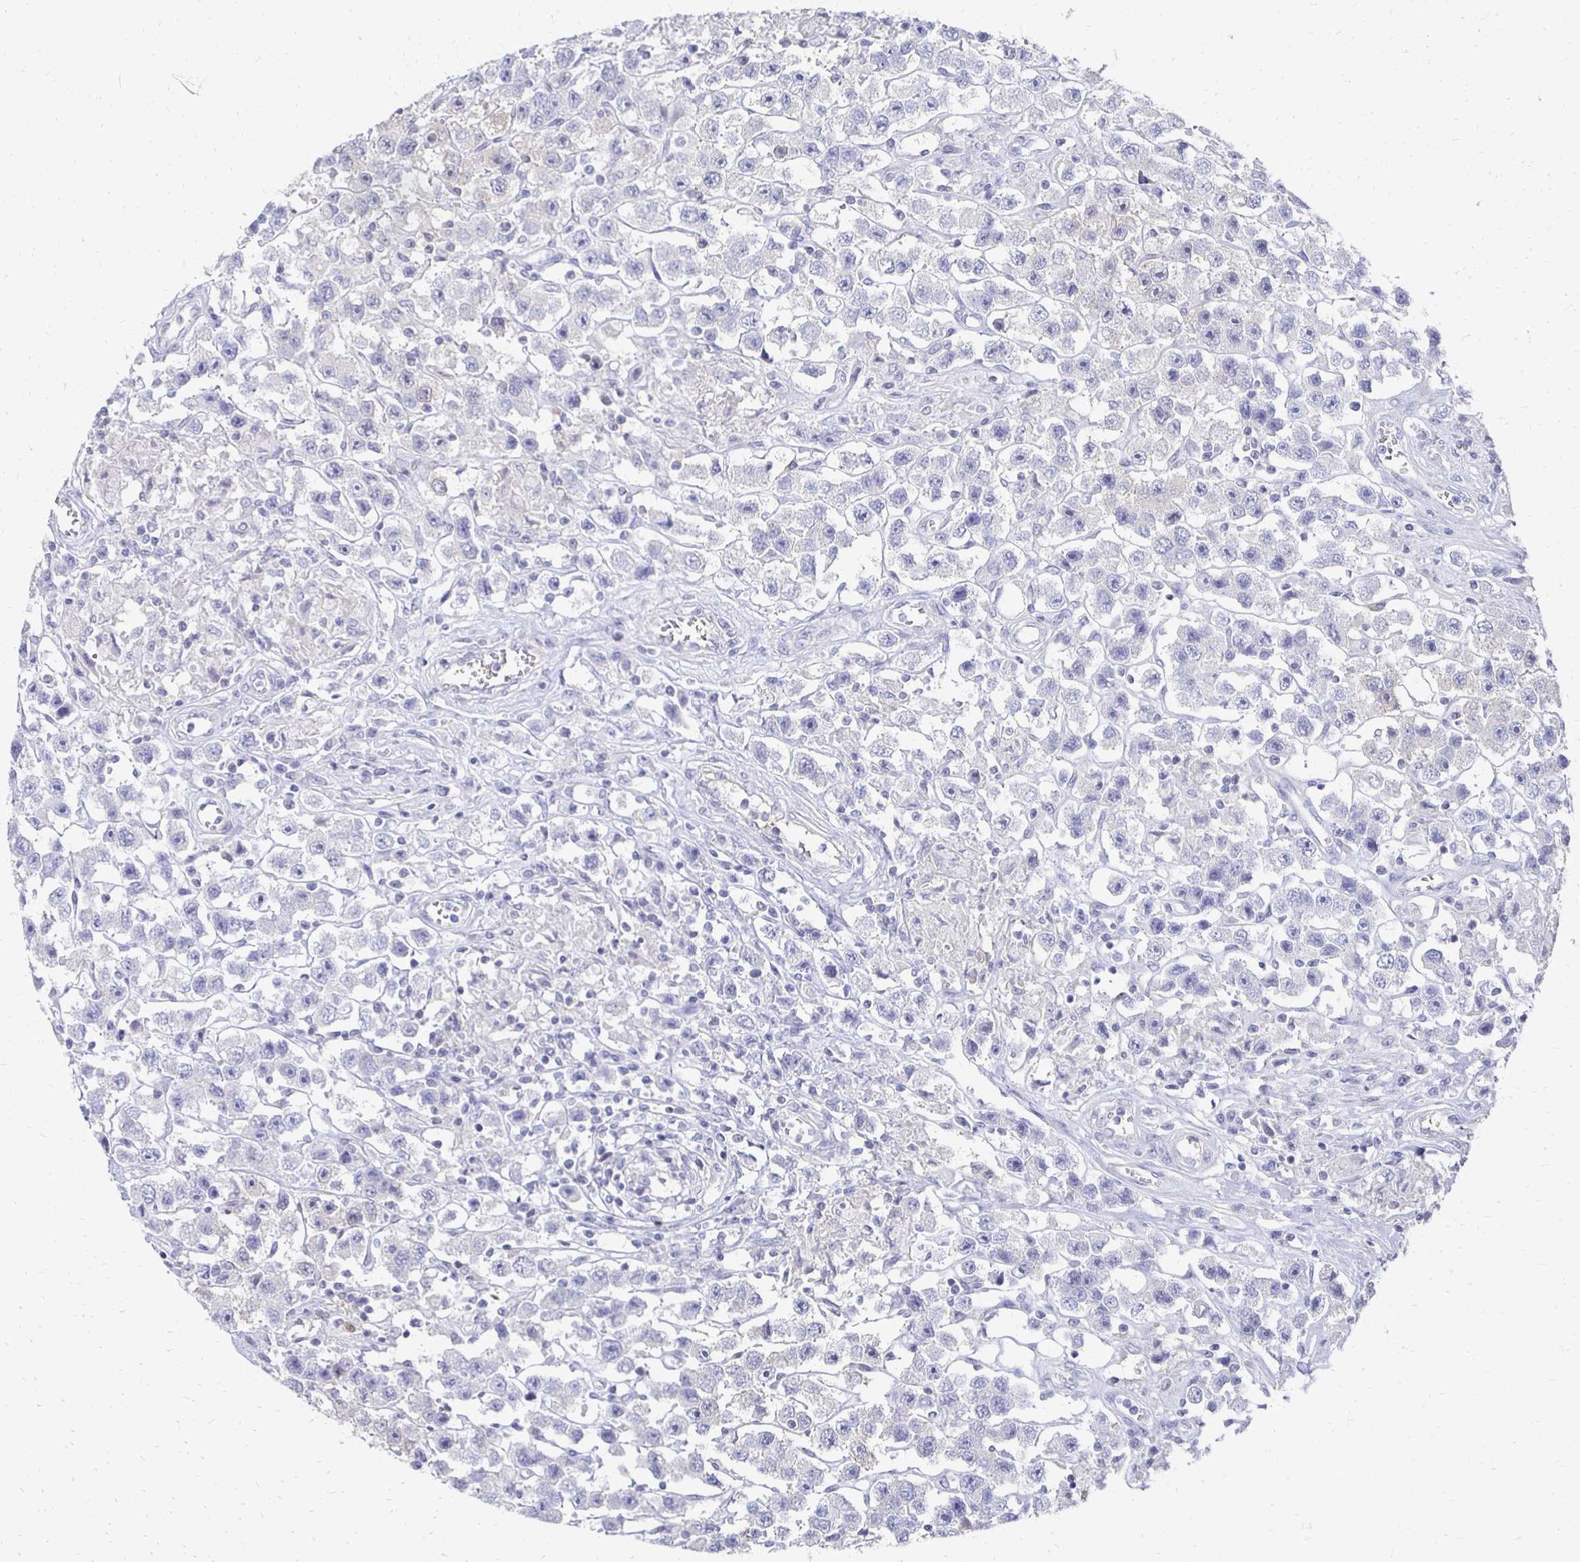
{"staining": {"intensity": "negative", "quantity": "none", "location": "none"}, "tissue": "testis cancer", "cell_type": "Tumor cells", "image_type": "cancer", "snomed": [{"axis": "morphology", "description": "Seminoma, NOS"}, {"axis": "topography", "description": "Testis"}], "caption": "Testis cancer (seminoma) was stained to show a protein in brown. There is no significant staining in tumor cells.", "gene": "SYCP3", "patient": {"sex": "male", "age": 45}}